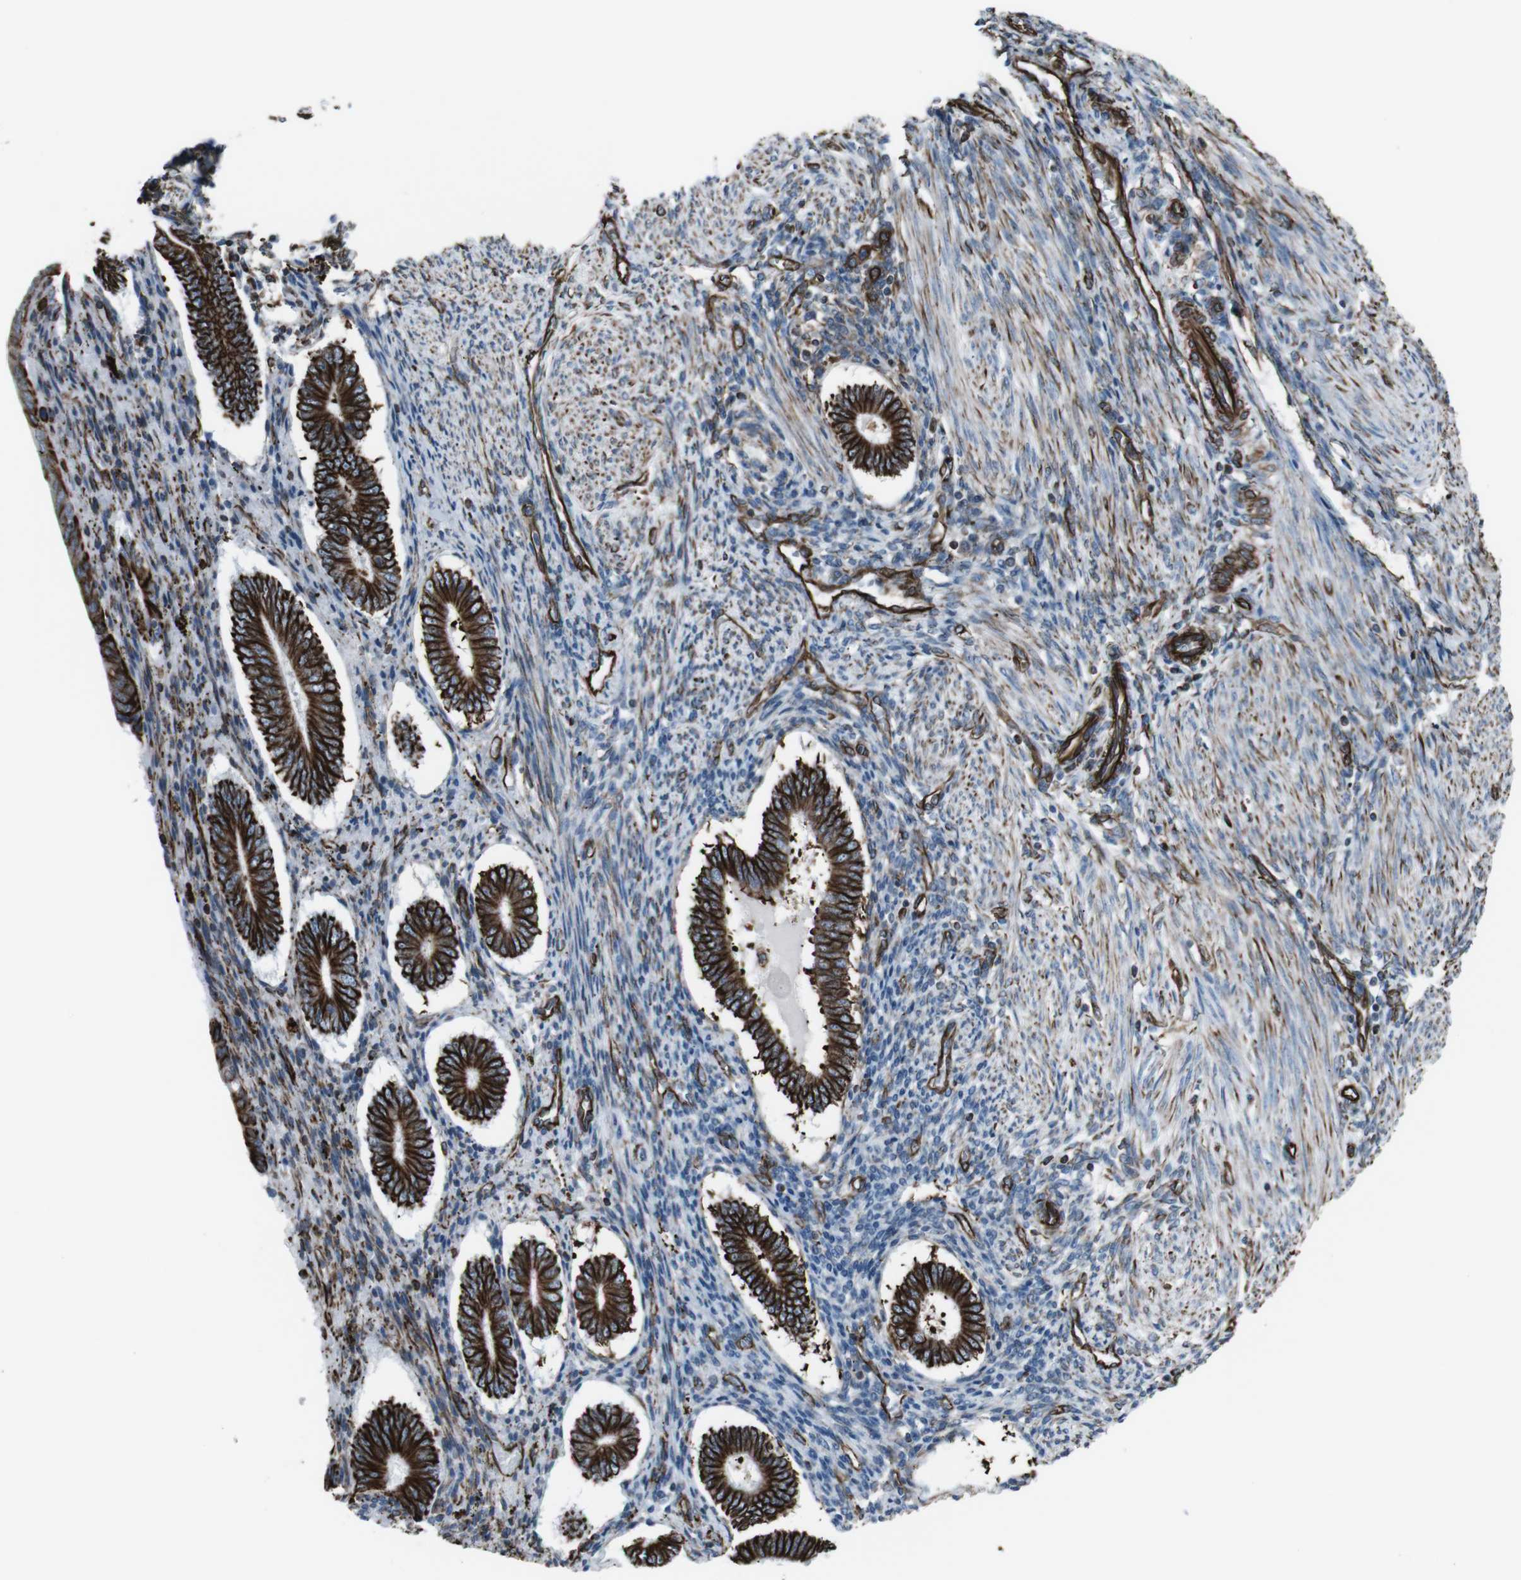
{"staining": {"intensity": "strong", "quantity": "25%-75%", "location": "cytoplasmic/membranous"}, "tissue": "endometrium", "cell_type": "Cells in endometrial stroma", "image_type": "normal", "snomed": [{"axis": "morphology", "description": "Normal tissue, NOS"}, {"axis": "topography", "description": "Endometrium"}], "caption": "Strong cytoplasmic/membranous expression is identified in approximately 25%-75% of cells in endometrial stroma in benign endometrium.", "gene": "ZDHHC6", "patient": {"sex": "female", "age": 42}}